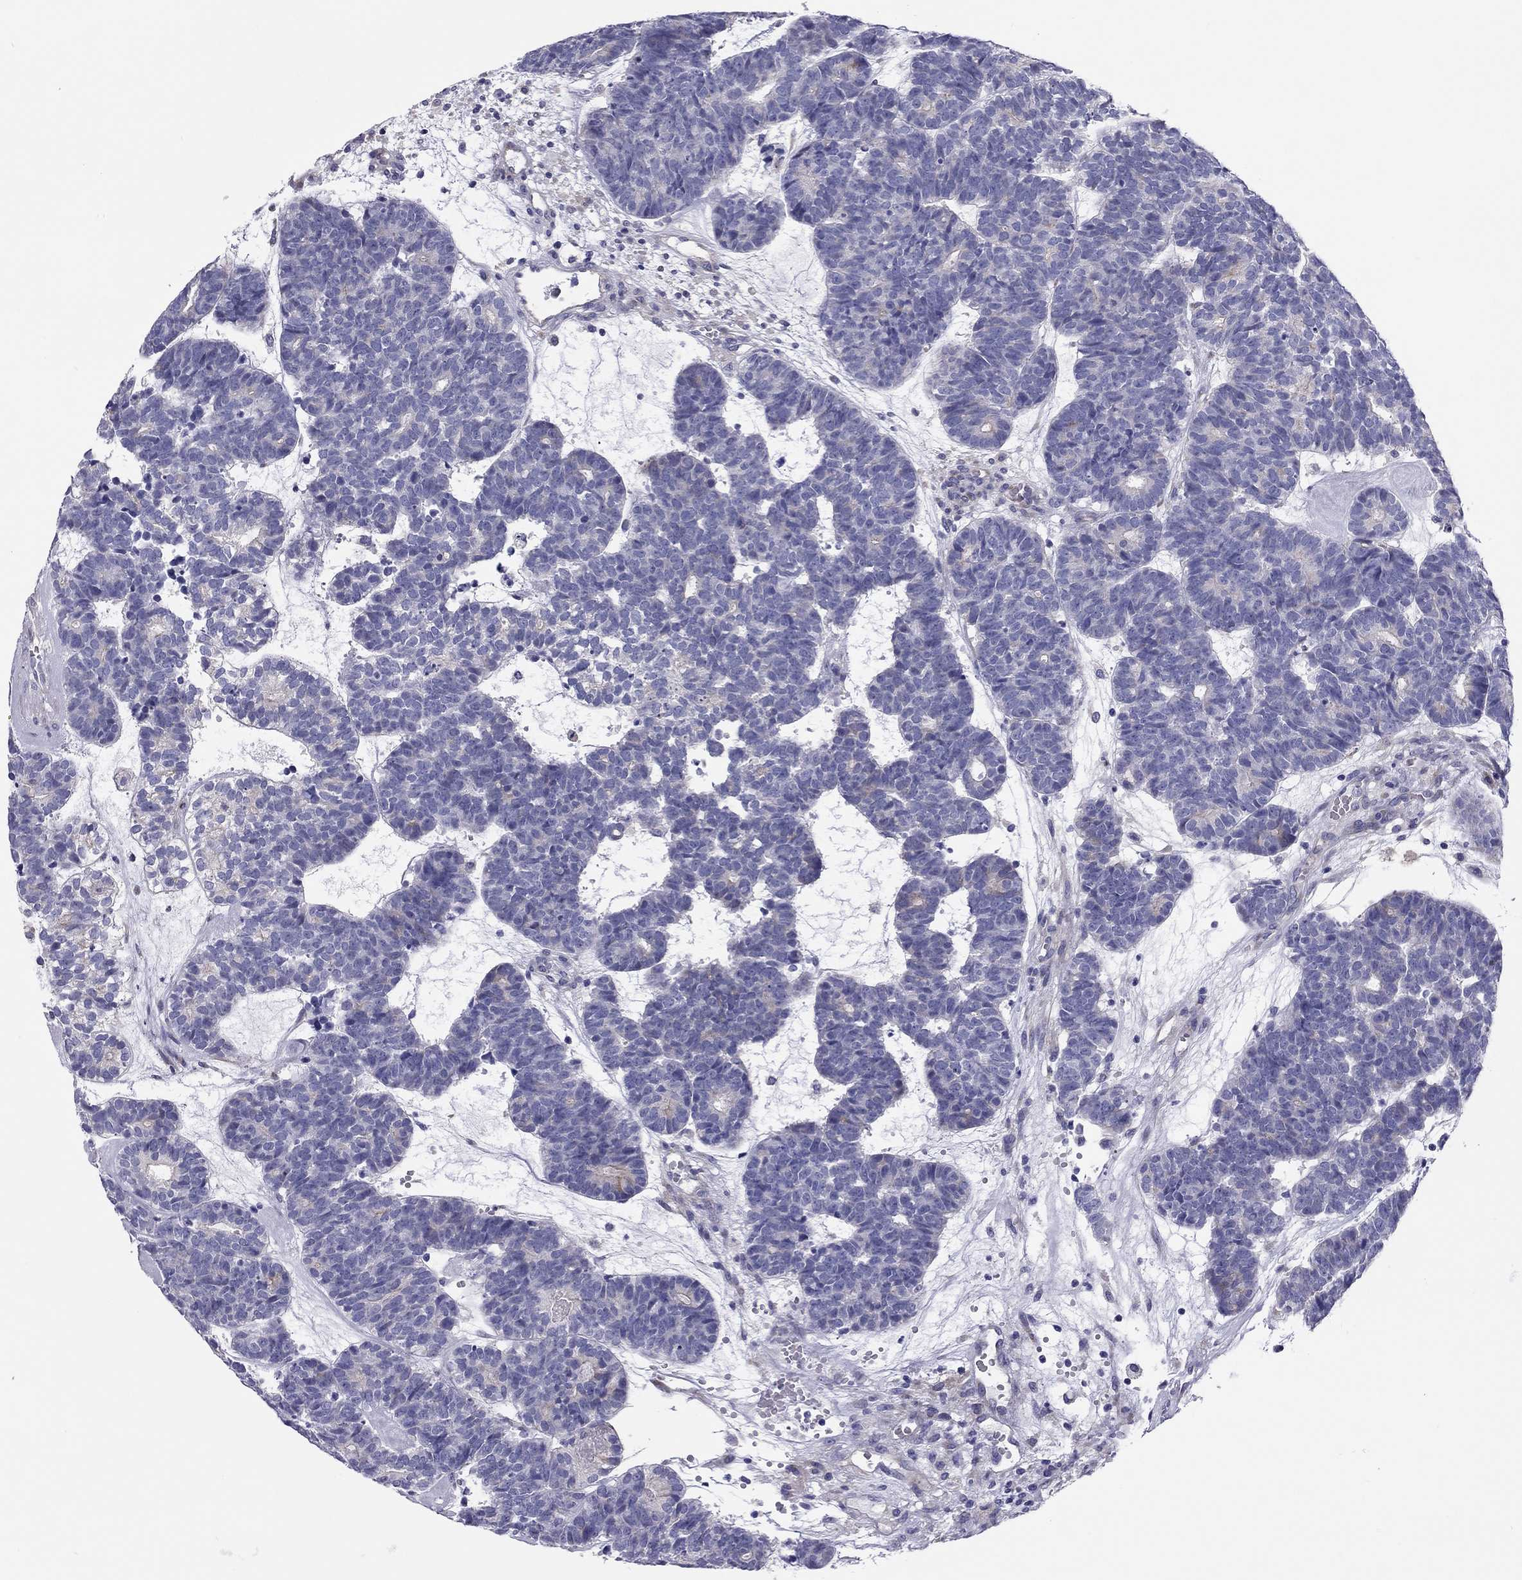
{"staining": {"intensity": "negative", "quantity": "none", "location": "none"}, "tissue": "head and neck cancer", "cell_type": "Tumor cells", "image_type": "cancer", "snomed": [{"axis": "morphology", "description": "Adenocarcinoma, NOS"}, {"axis": "topography", "description": "Head-Neck"}], "caption": "Immunohistochemical staining of head and neck adenocarcinoma displays no significant positivity in tumor cells.", "gene": "SCARB1", "patient": {"sex": "female", "age": 81}}